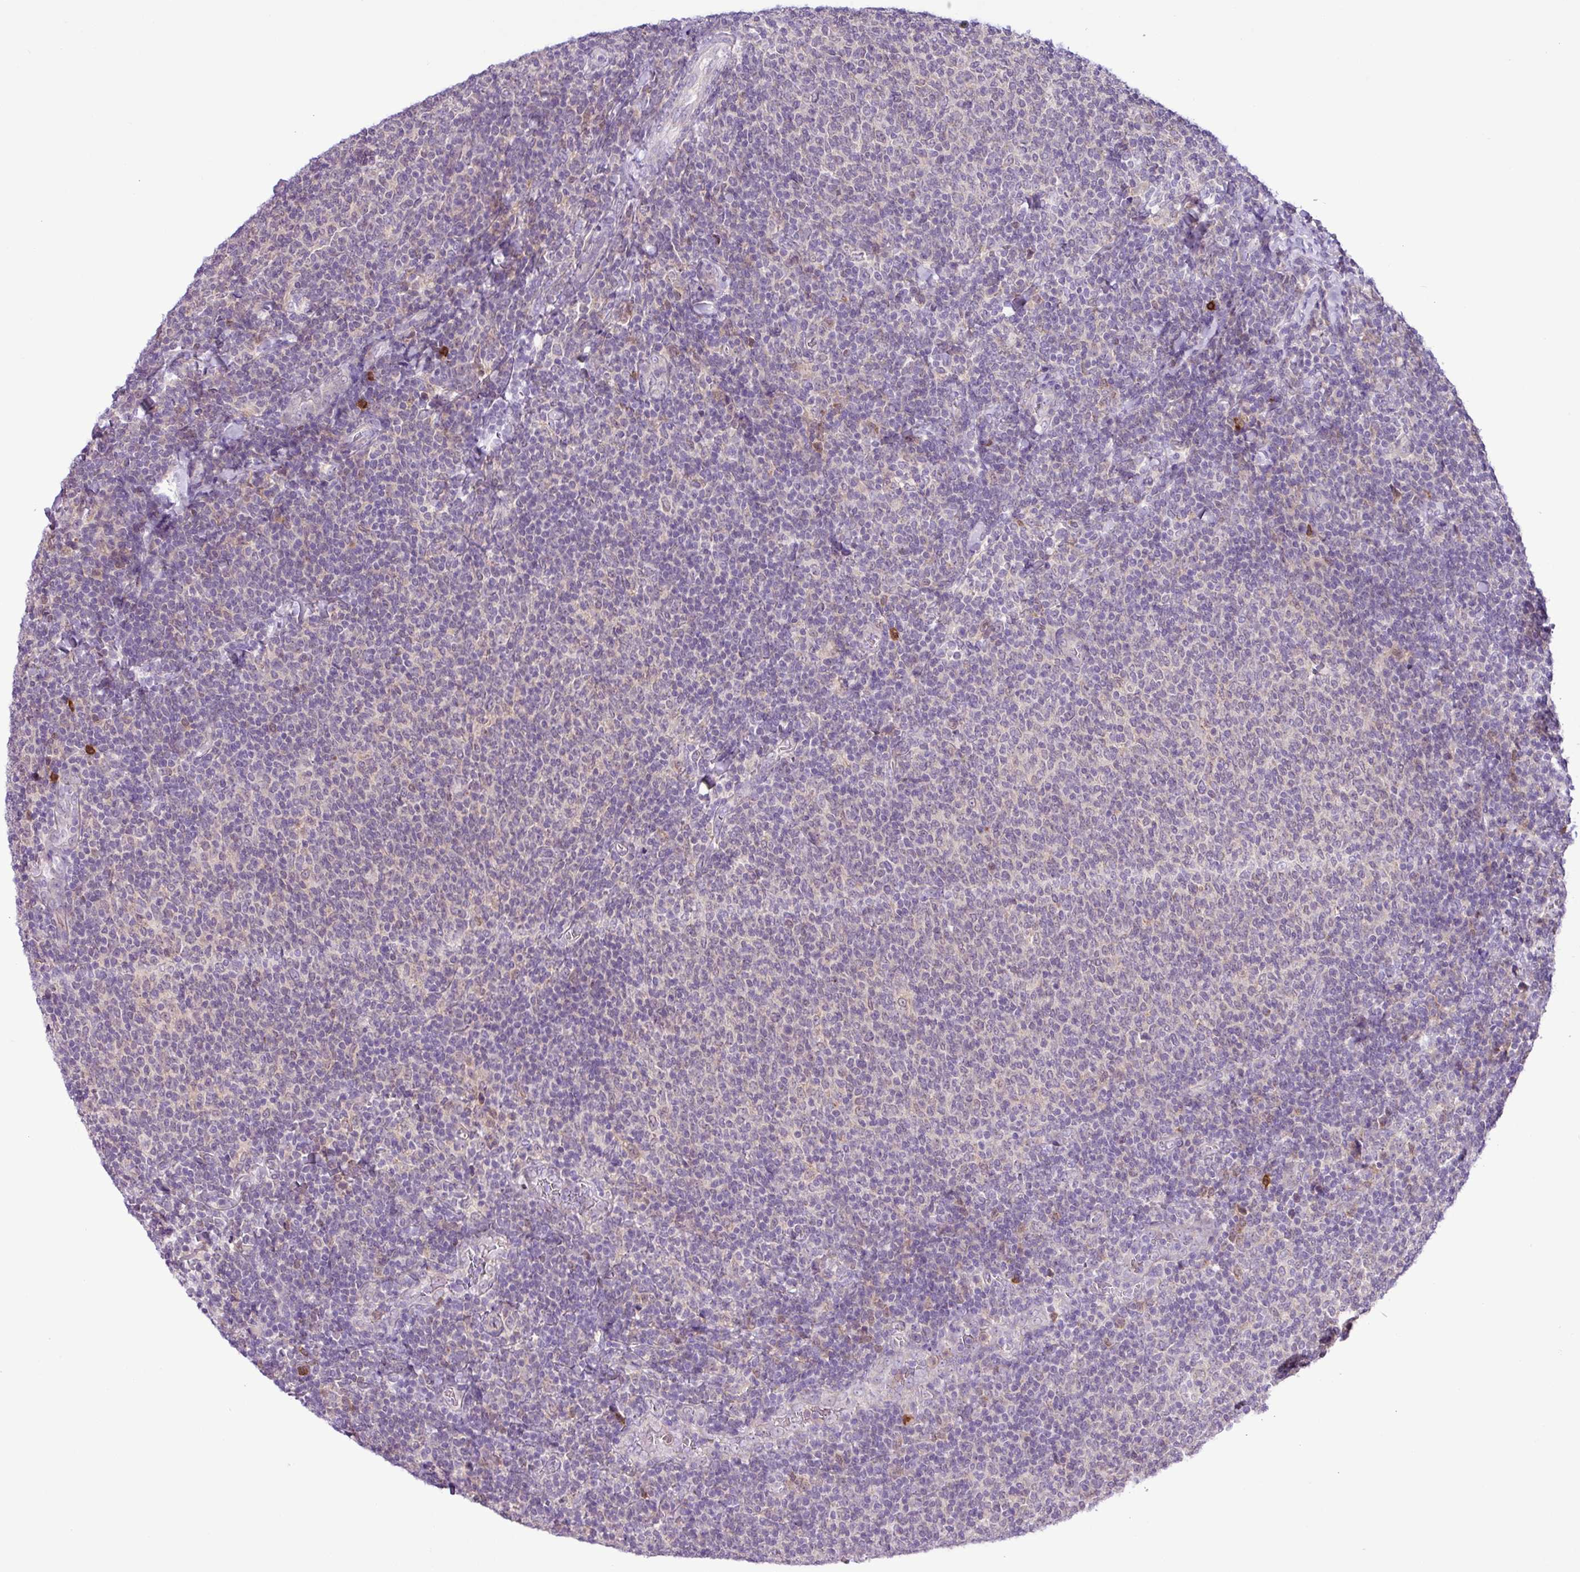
{"staining": {"intensity": "negative", "quantity": "none", "location": "none"}, "tissue": "lymphoma", "cell_type": "Tumor cells", "image_type": "cancer", "snomed": [{"axis": "morphology", "description": "Malignant lymphoma, non-Hodgkin's type, Low grade"}, {"axis": "topography", "description": "Lymph node"}], "caption": "Lymphoma was stained to show a protein in brown. There is no significant expression in tumor cells.", "gene": "TONSL", "patient": {"sex": "male", "age": 52}}